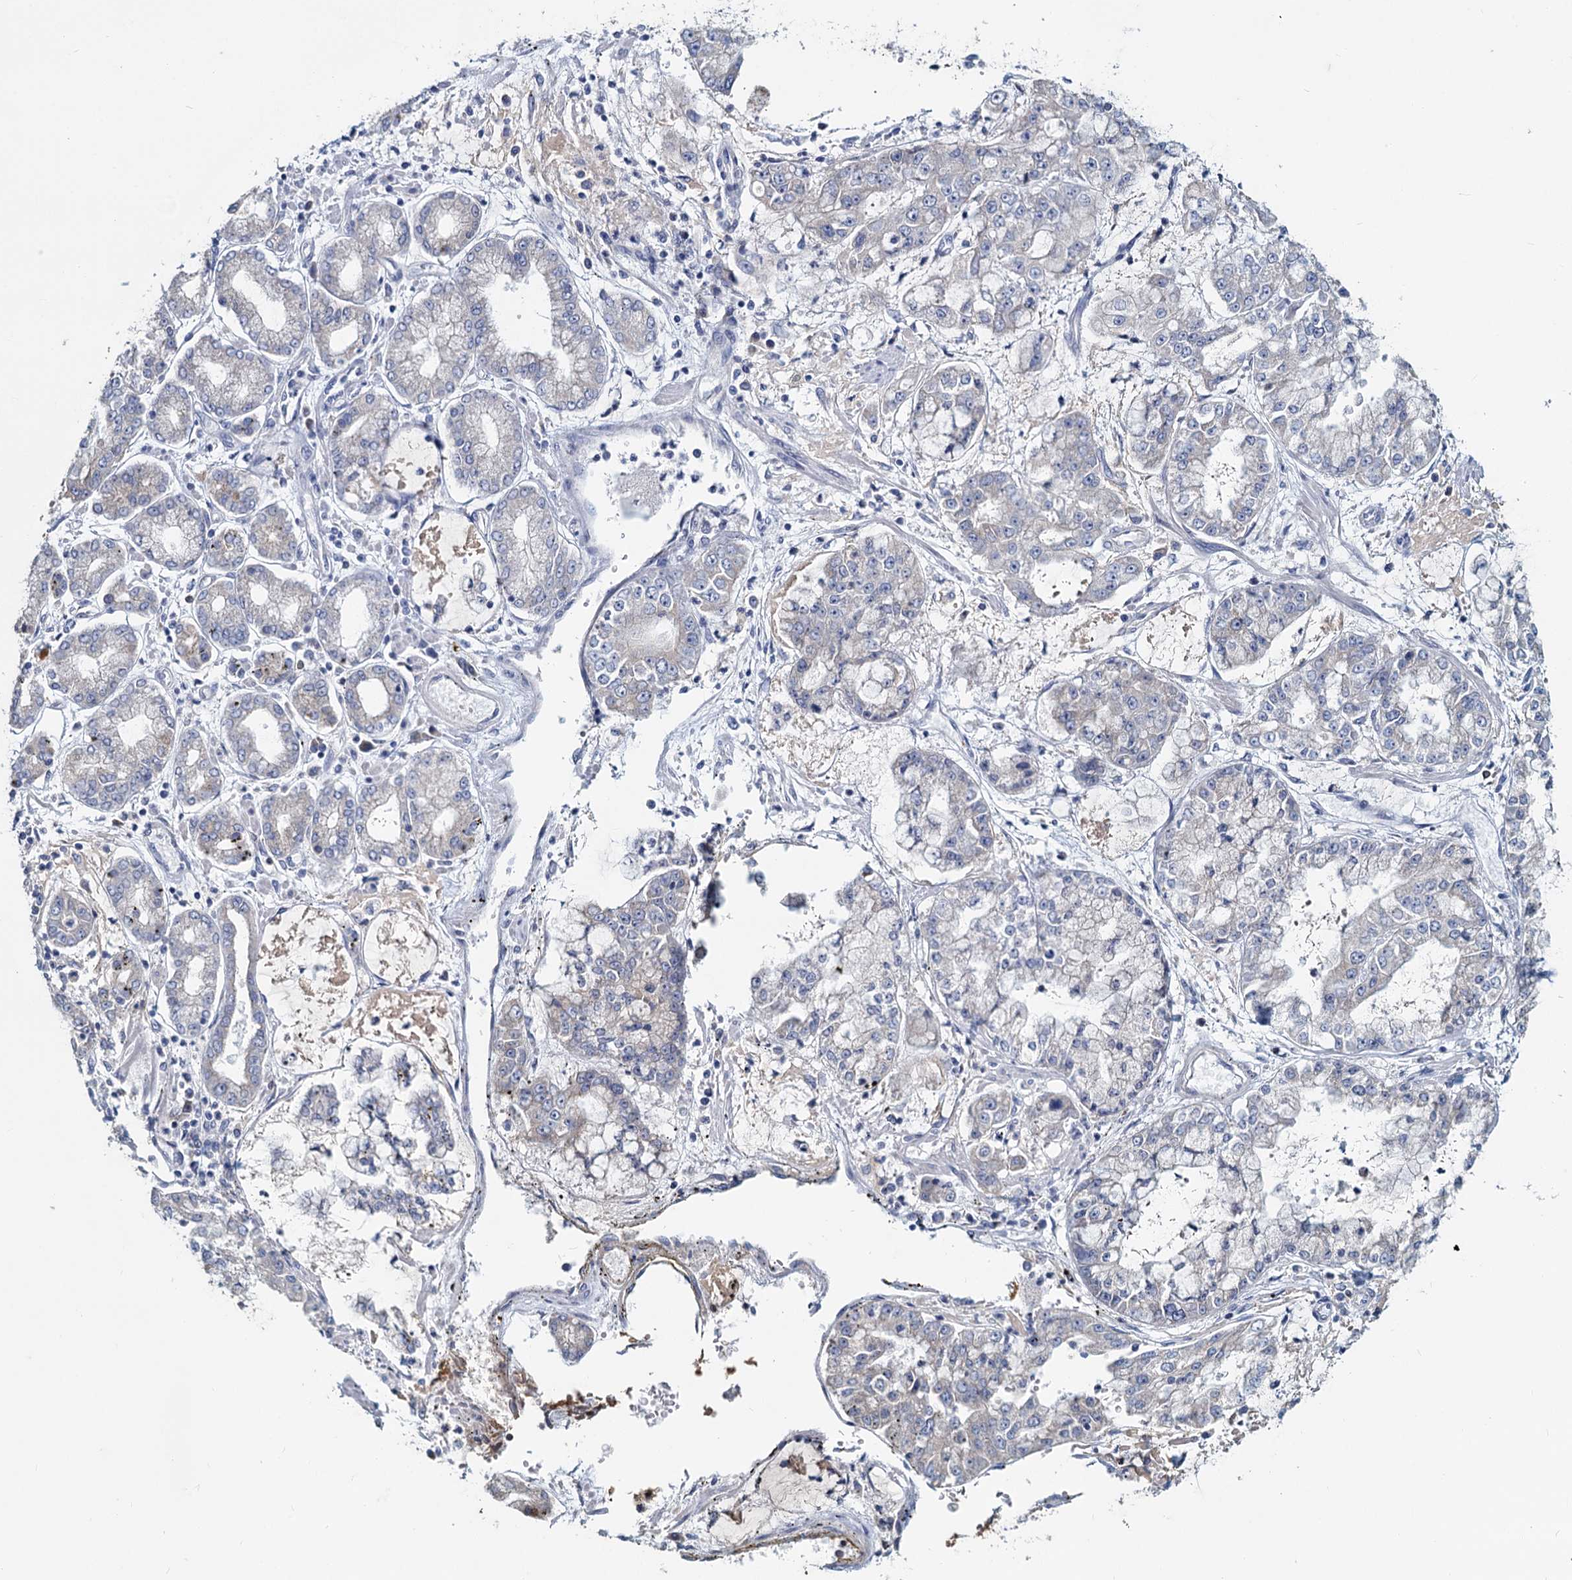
{"staining": {"intensity": "negative", "quantity": "none", "location": "none"}, "tissue": "stomach cancer", "cell_type": "Tumor cells", "image_type": "cancer", "snomed": [{"axis": "morphology", "description": "Adenocarcinoma, NOS"}, {"axis": "topography", "description": "Stomach"}], "caption": "Stomach adenocarcinoma was stained to show a protein in brown. There is no significant expression in tumor cells.", "gene": "TMX2", "patient": {"sex": "male", "age": 76}}